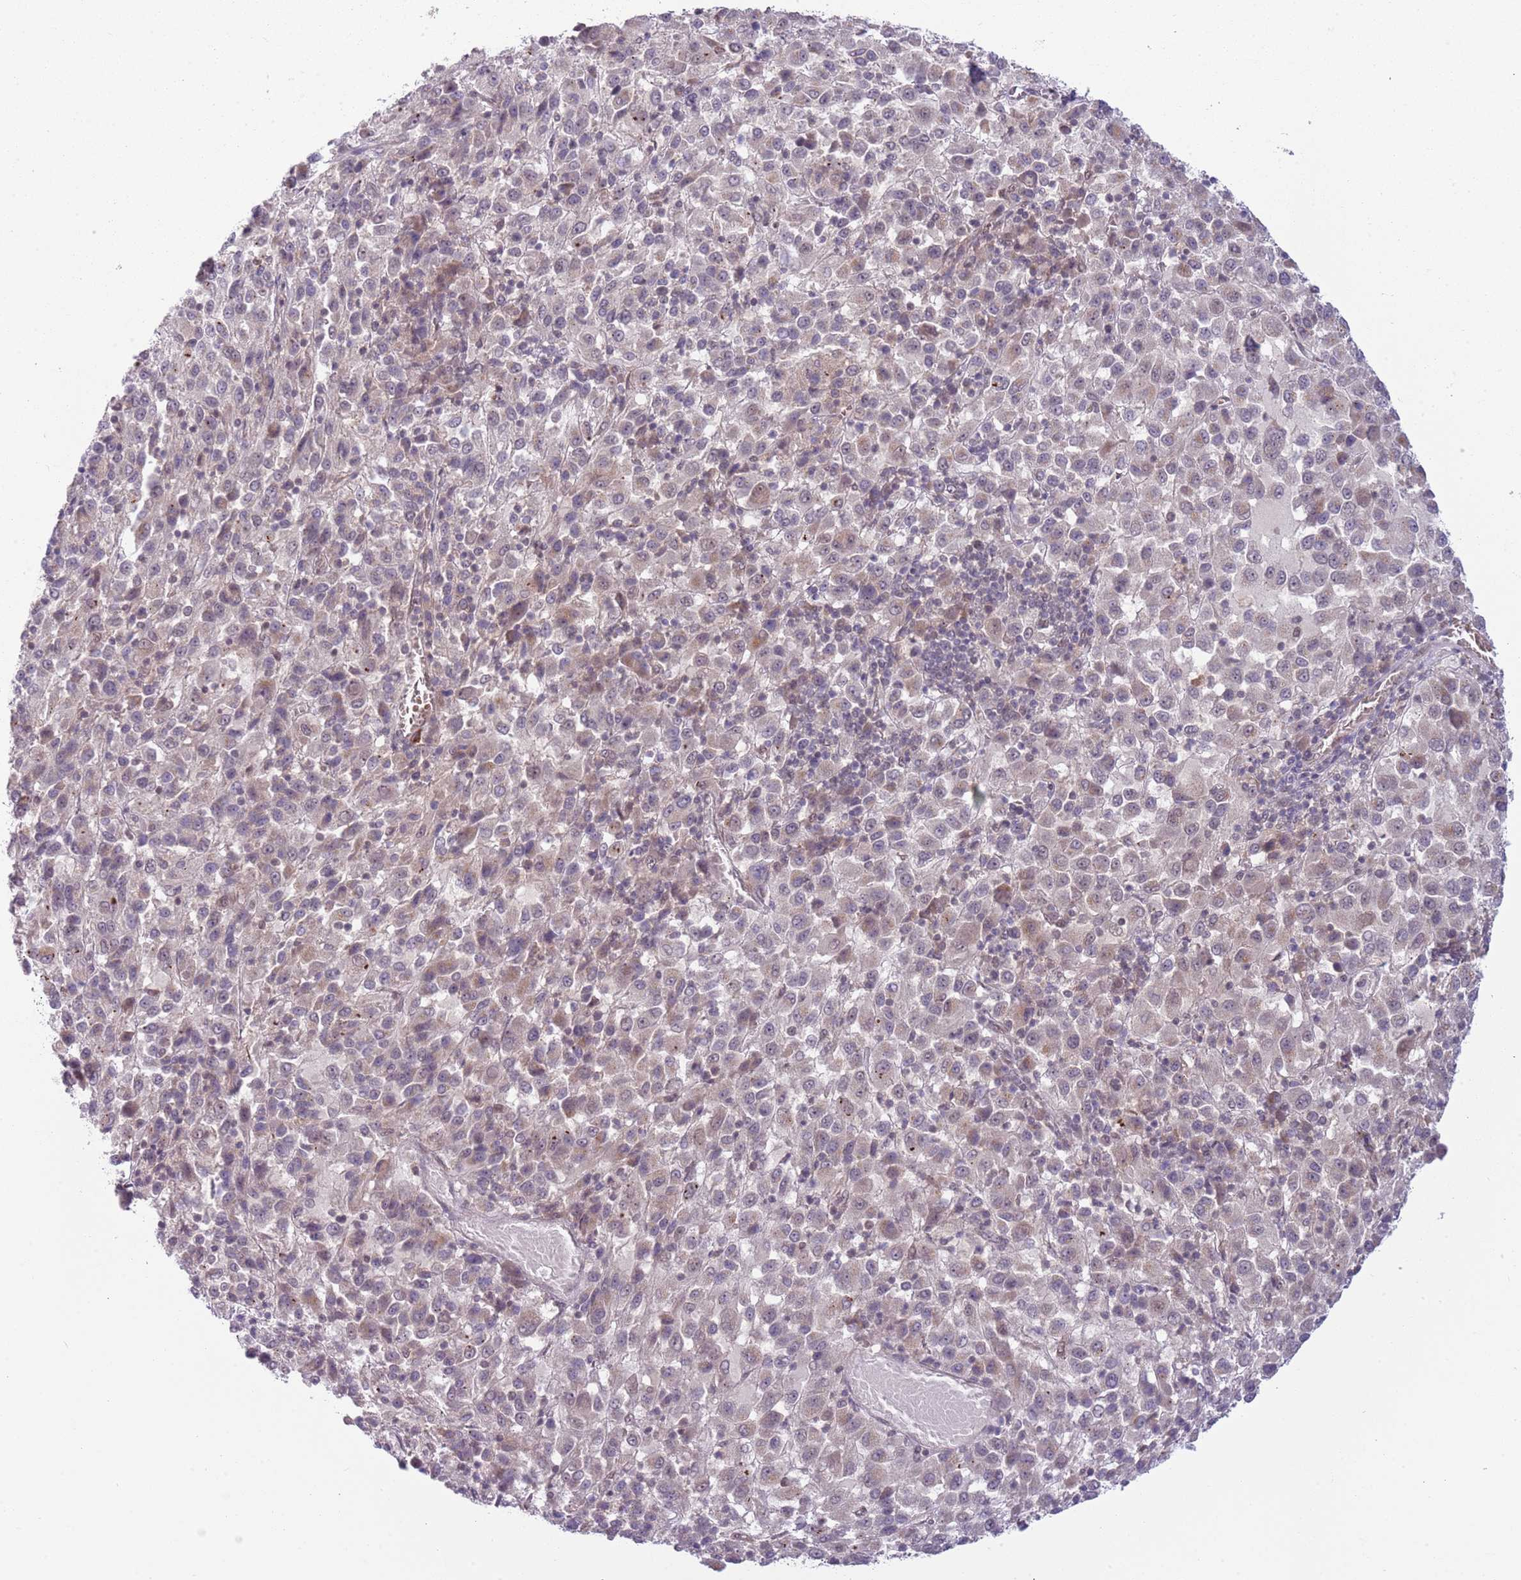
{"staining": {"intensity": "negative", "quantity": "none", "location": "none"}, "tissue": "melanoma", "cell_type": "Tumor cells", "image_type": "cancer", "snomed": [{"axis": "morphology", "description": "Malignant melanoma, Metastatic site"}, {"axis": "topography", "description": "Lung"}], "caption": "IHC micrograph of malignant melanoma (metastatic site) stained for a protein (brown), which demonstrates no staining in tumor cells.", "gene": "TM2D1", "patient": {"sex": "male", "age": 64}}